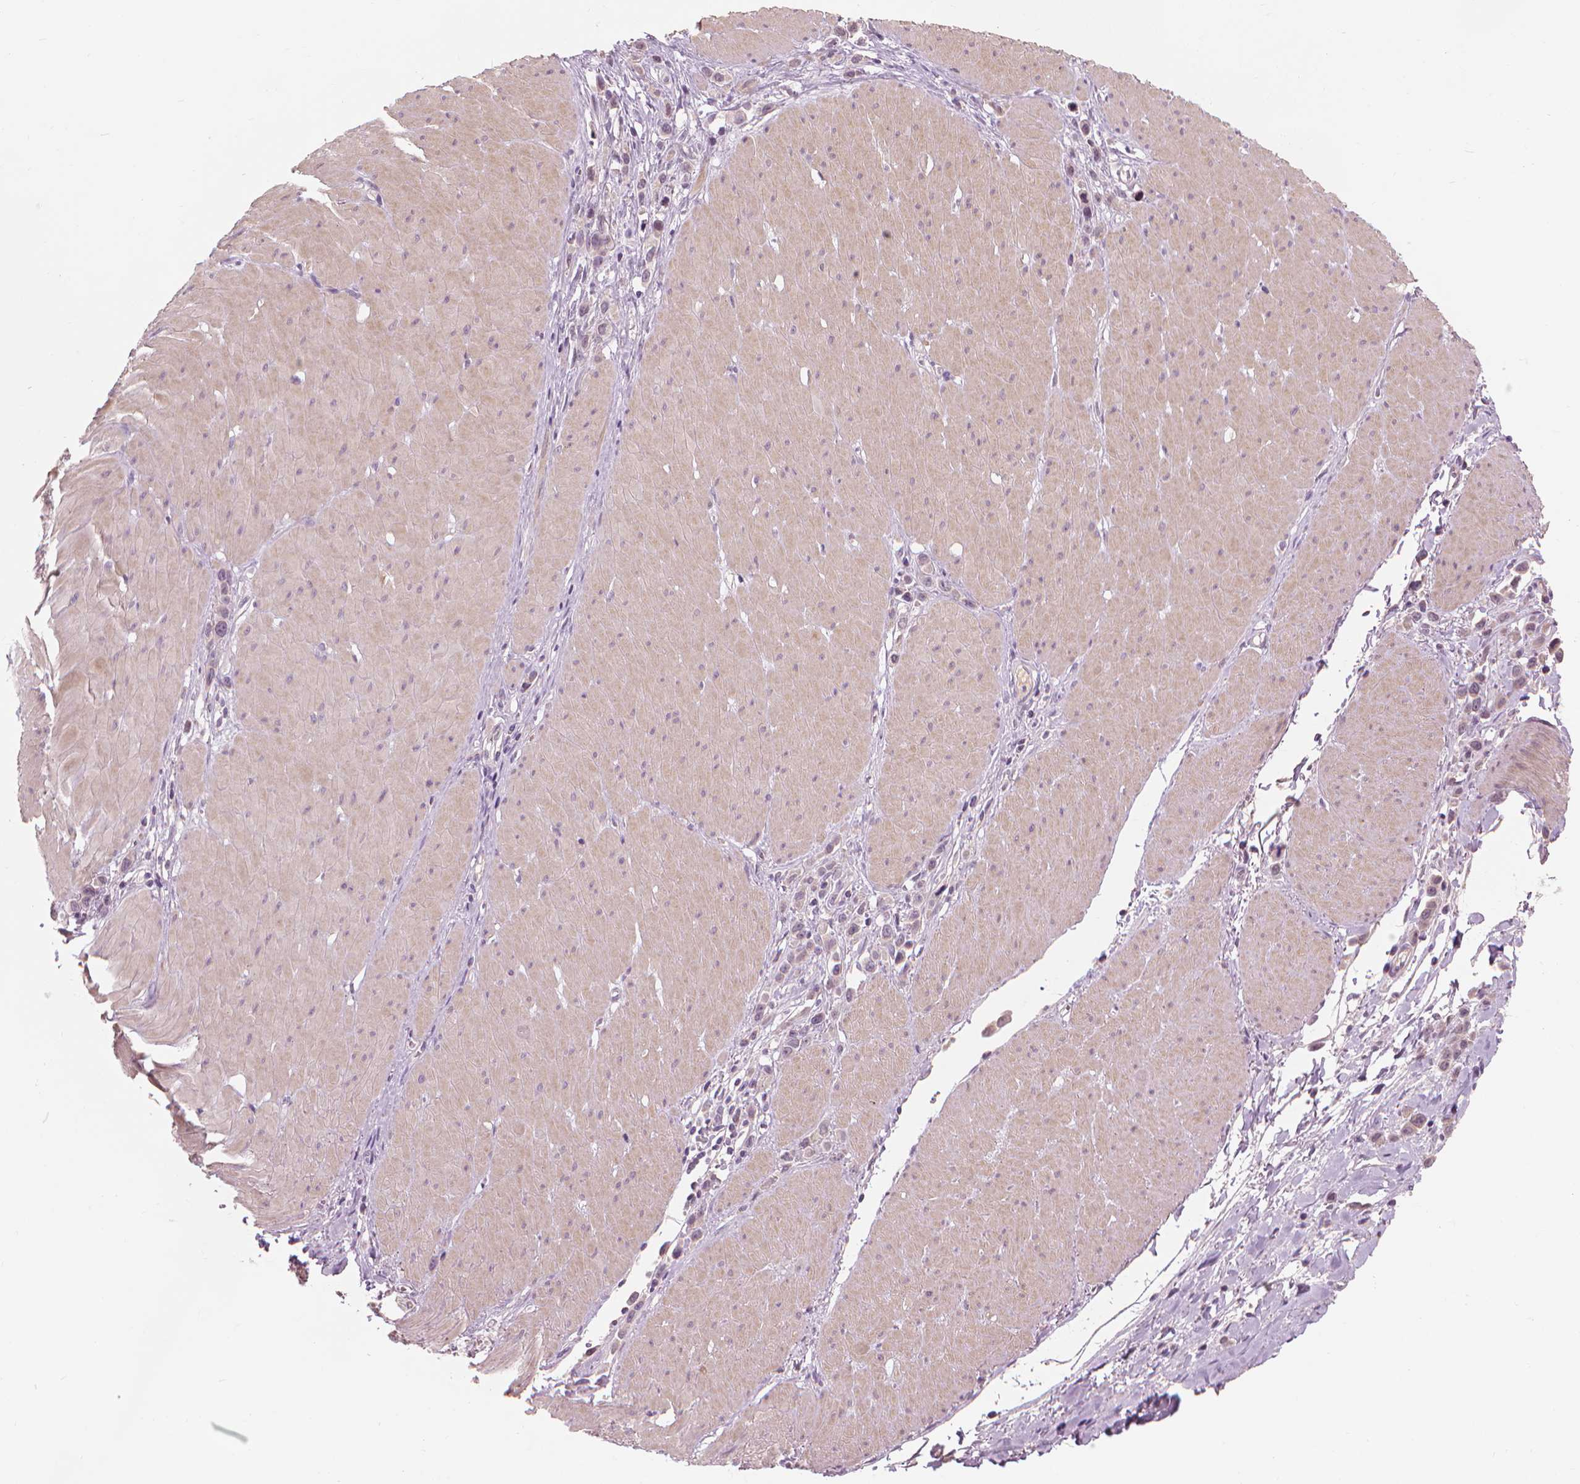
{"staining": {"intensity": "weak", "quantity": "<25%", "location": "cytoplasmic/membranous"}, "tissue": "stomach cancer", "cell_type": "Tumor cells", "image_type": "cancer", "snomed": [{"axis": "morphology", "description": "Adenocarcinoma, NOS"}, {"axis": "topography", "description": "Stomach"}], "caption": "Tumor cells are negative for brown protein staining in stomach adenocarcinoma.", "gene": "SAXO2", "patient": {"sex": "male", "age": 47}}